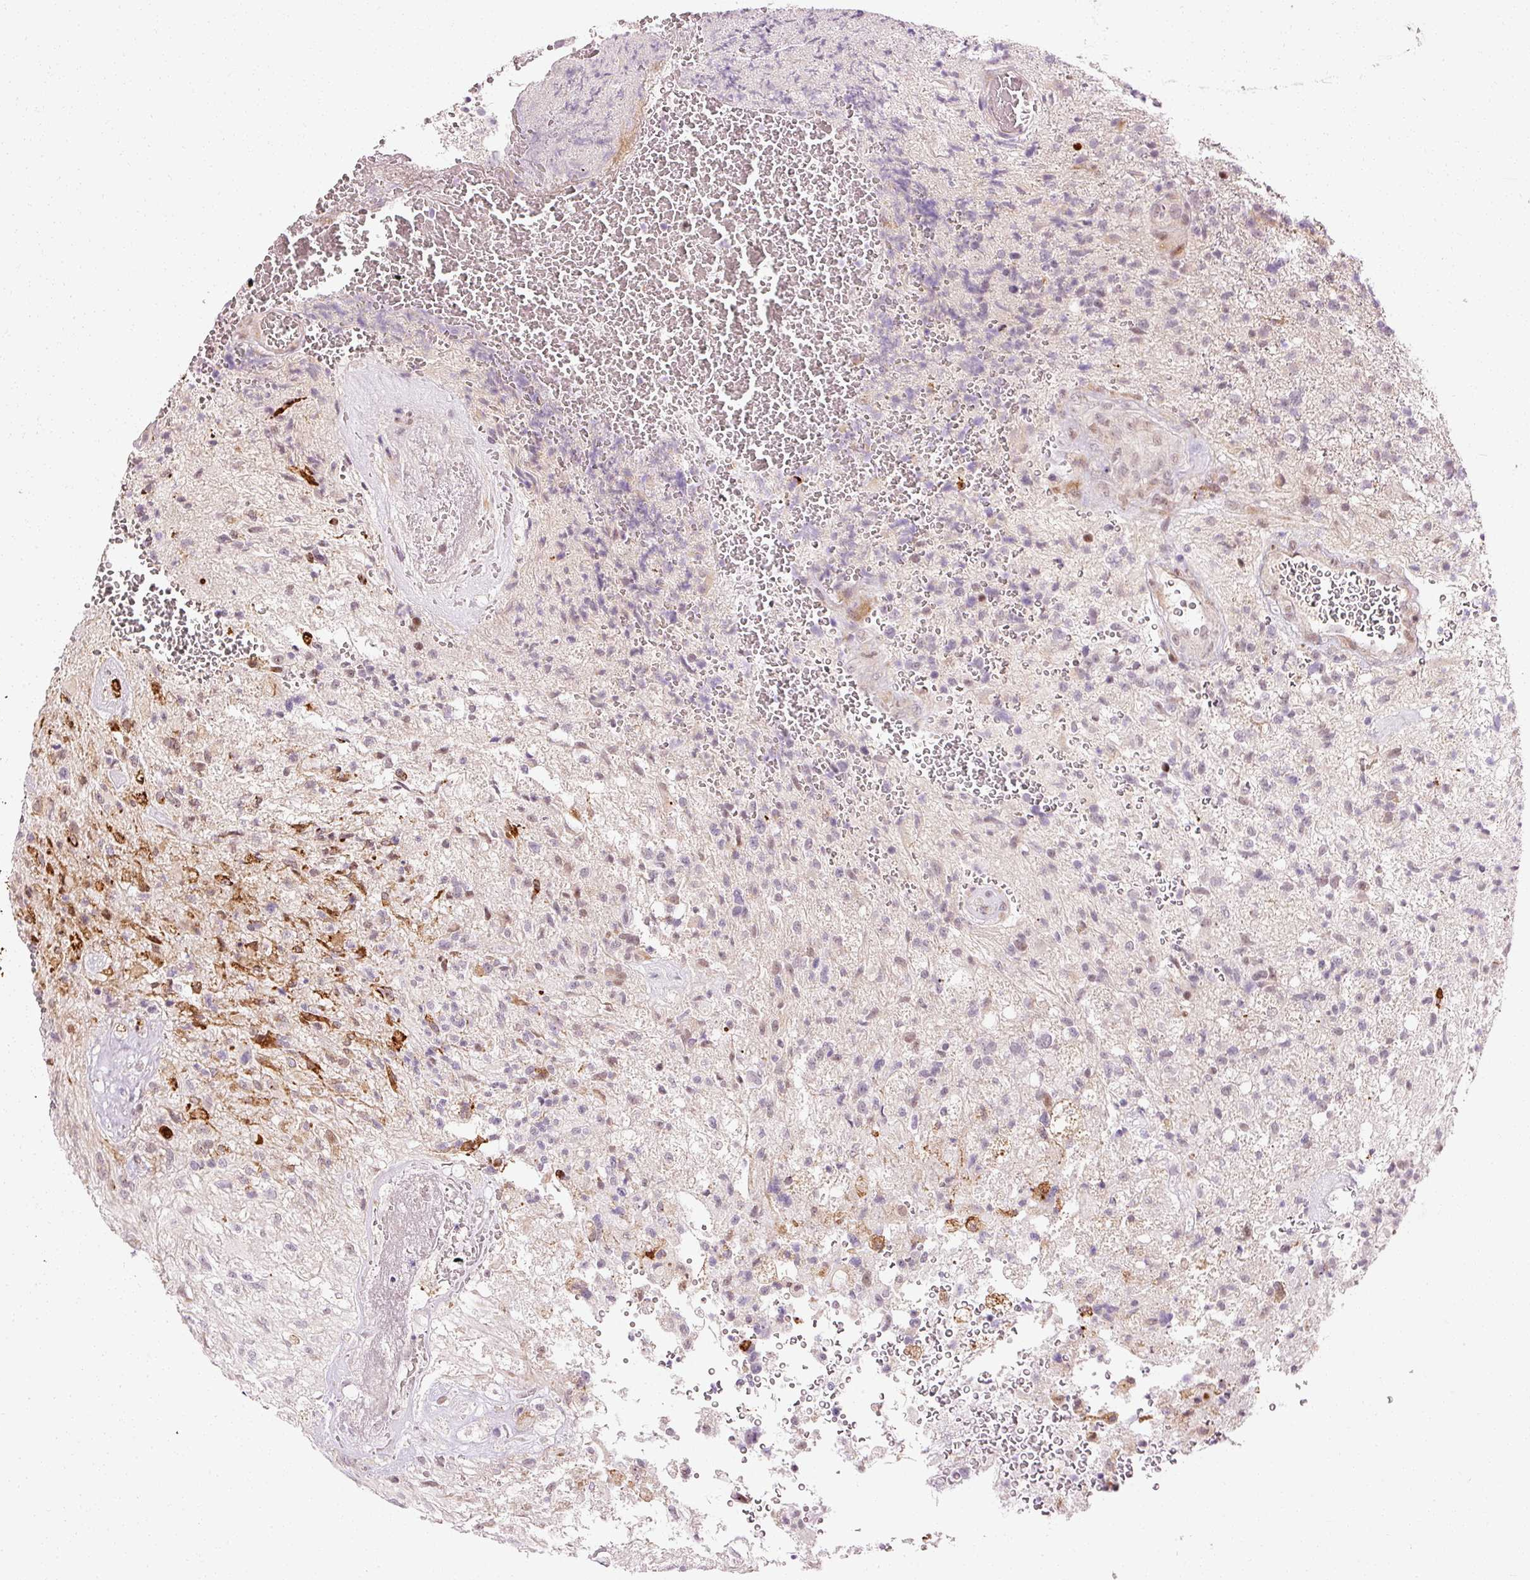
{"staining": {"intensity": "negative", "quantity": "none", "location": "none"}, "tissue": "glioma", "cell_type": "Tumor cells", "image_type": "cancer", "snomed": [{"axis": "morphology", "description": "Glioma, malignant, High grade"}, {"axis": "topography", "description": "Brain"}], "caption": "Protein analysis of malignant glioma (high-grade) exhibits no significant staining in tumor cells.", "gene": "ANKRD20A1", "patient": {"sex": "male", "age": 56}}